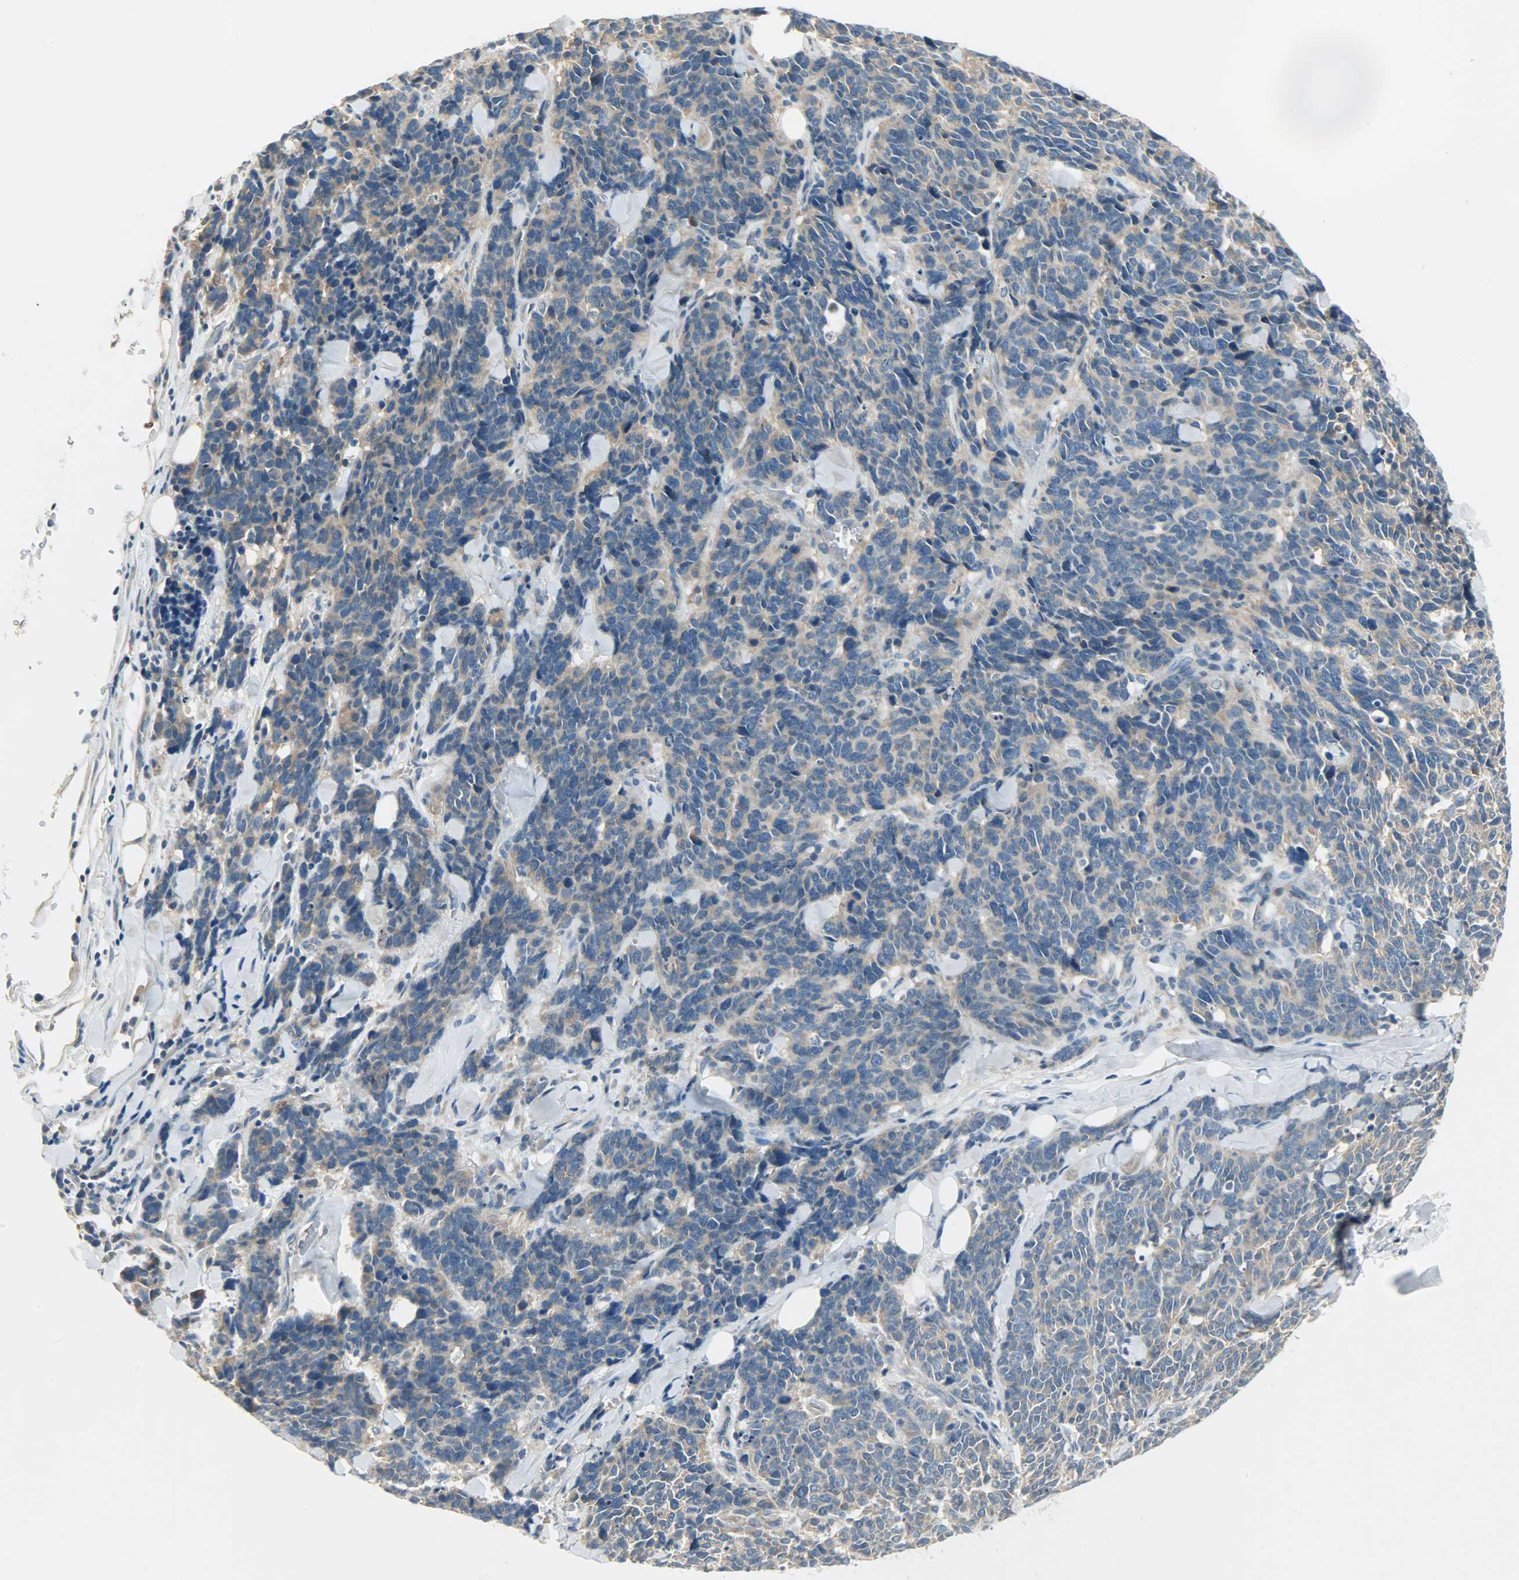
{"staining": {"intensity": "moderate", "quantity": ">75%", "location": "cytoplasmic/membranous"}, "tissue": "lung cancer", "cell_type": "Tumor cells", "image_type": "cancer", "snomed": [{"axis": "morphology", "description": "Neoplasm, malignant, NOS"}, {"axis": "topography", "description": "Lung"}], "caption": "The immunohistochemical stain highlights moderate cytoplasmic/membranous positivity in tumor cells of malignant neoplasm (lung) tissue.", "gene": "DSG2", "patient": {"sex": "female", "age": 58}}